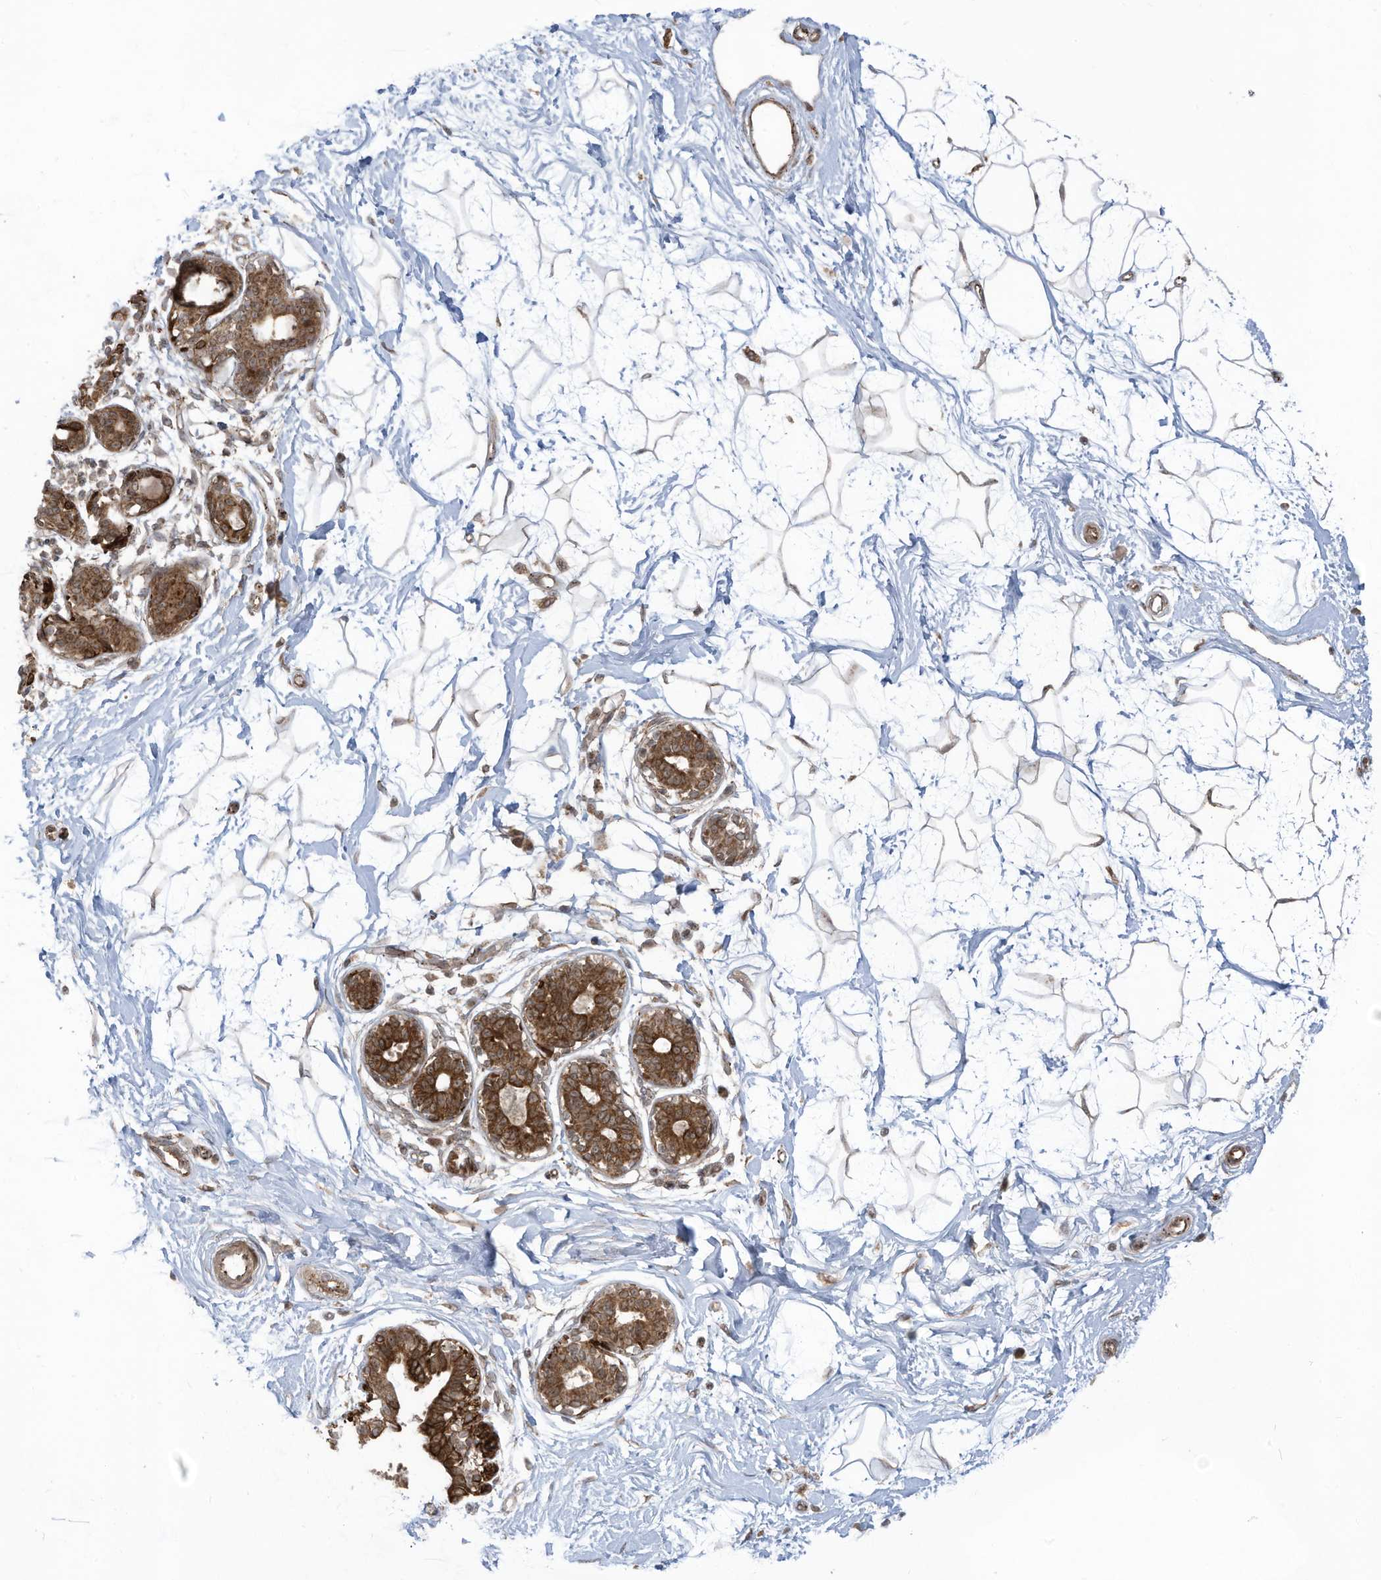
{"staining": {"intensity": "negative", "quantity": "none", "location": "none"}, "tissue": "breast", "cell_type": "Adipocytes", "image_type": "normal", "snomed": [{"axis": "morphology", "description": "Normal tissue, NOS"}, {"axis": "topography", "description": "Breast"}], "caption": "Immunohistochemistry (IHC) photomicrograph of unremarkable human breast stained for a protein (brown), which demonstrates no positivity in adipocytes.", "gene": "TRIM67", "patient": {"sex": "female", "age": 45}}